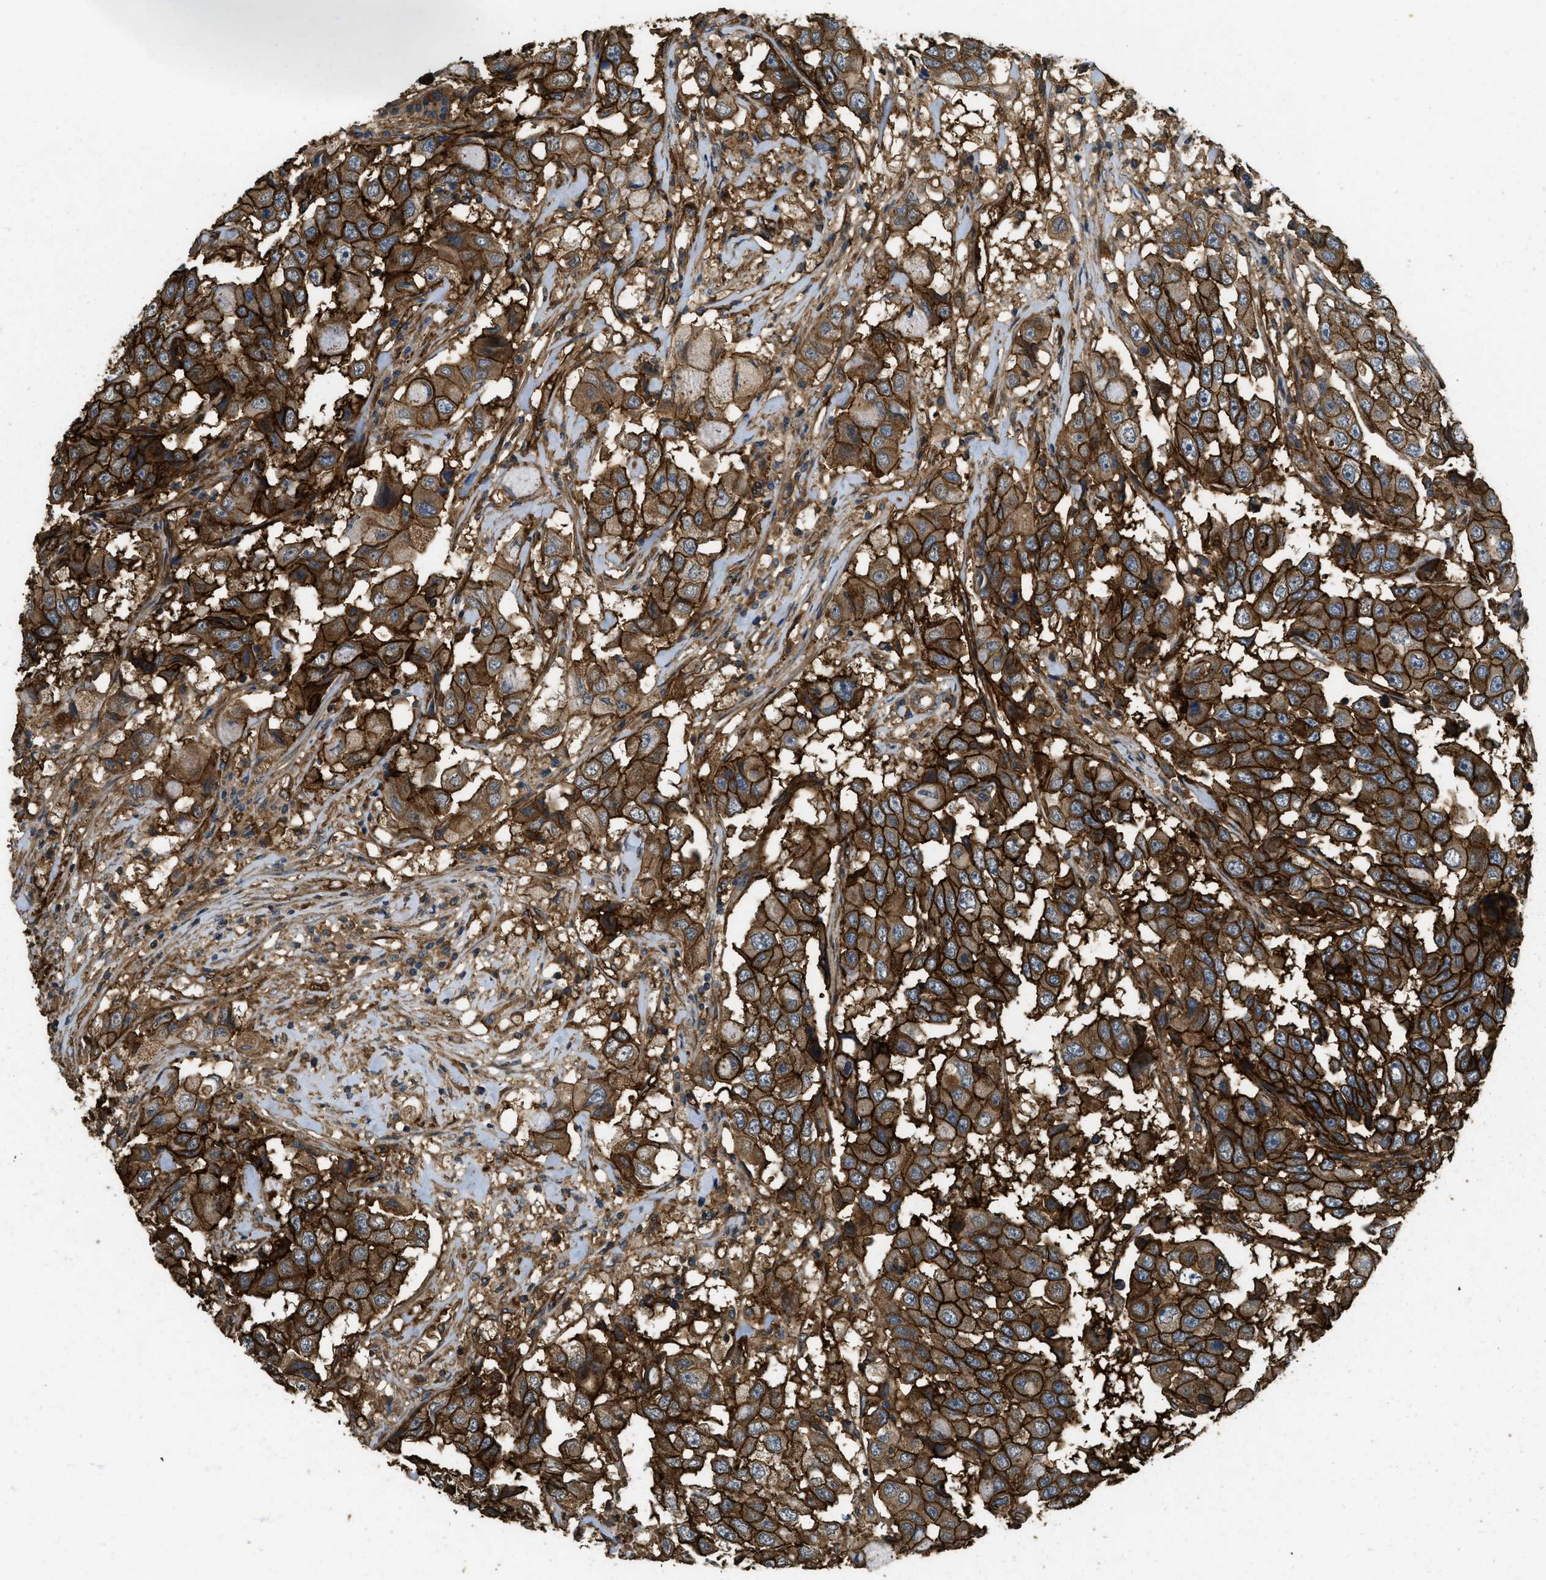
{"staining": {"intensity": "strong", "quantity": ">75%", "location": "cytoplasmic/membranous"}, "tissue": "breast cancer", "cell_type": "Tumor cells", "image_type": "cancer", "snomed": [{"axis": "morphology", "description": "Duct carcinoma"}, {"axis": "topography", "description": "Breast"}], "caption": "Immunohistochemical staining of breast cancer displays high levels of strong cytoplasmic/membranous protein positivity in about >75% of tumor cells. (DAB IHC, brown staining for protein, blue staining for nuclei).", "gene": "CD276", "patient": {"sex": "female", "age": 27}}